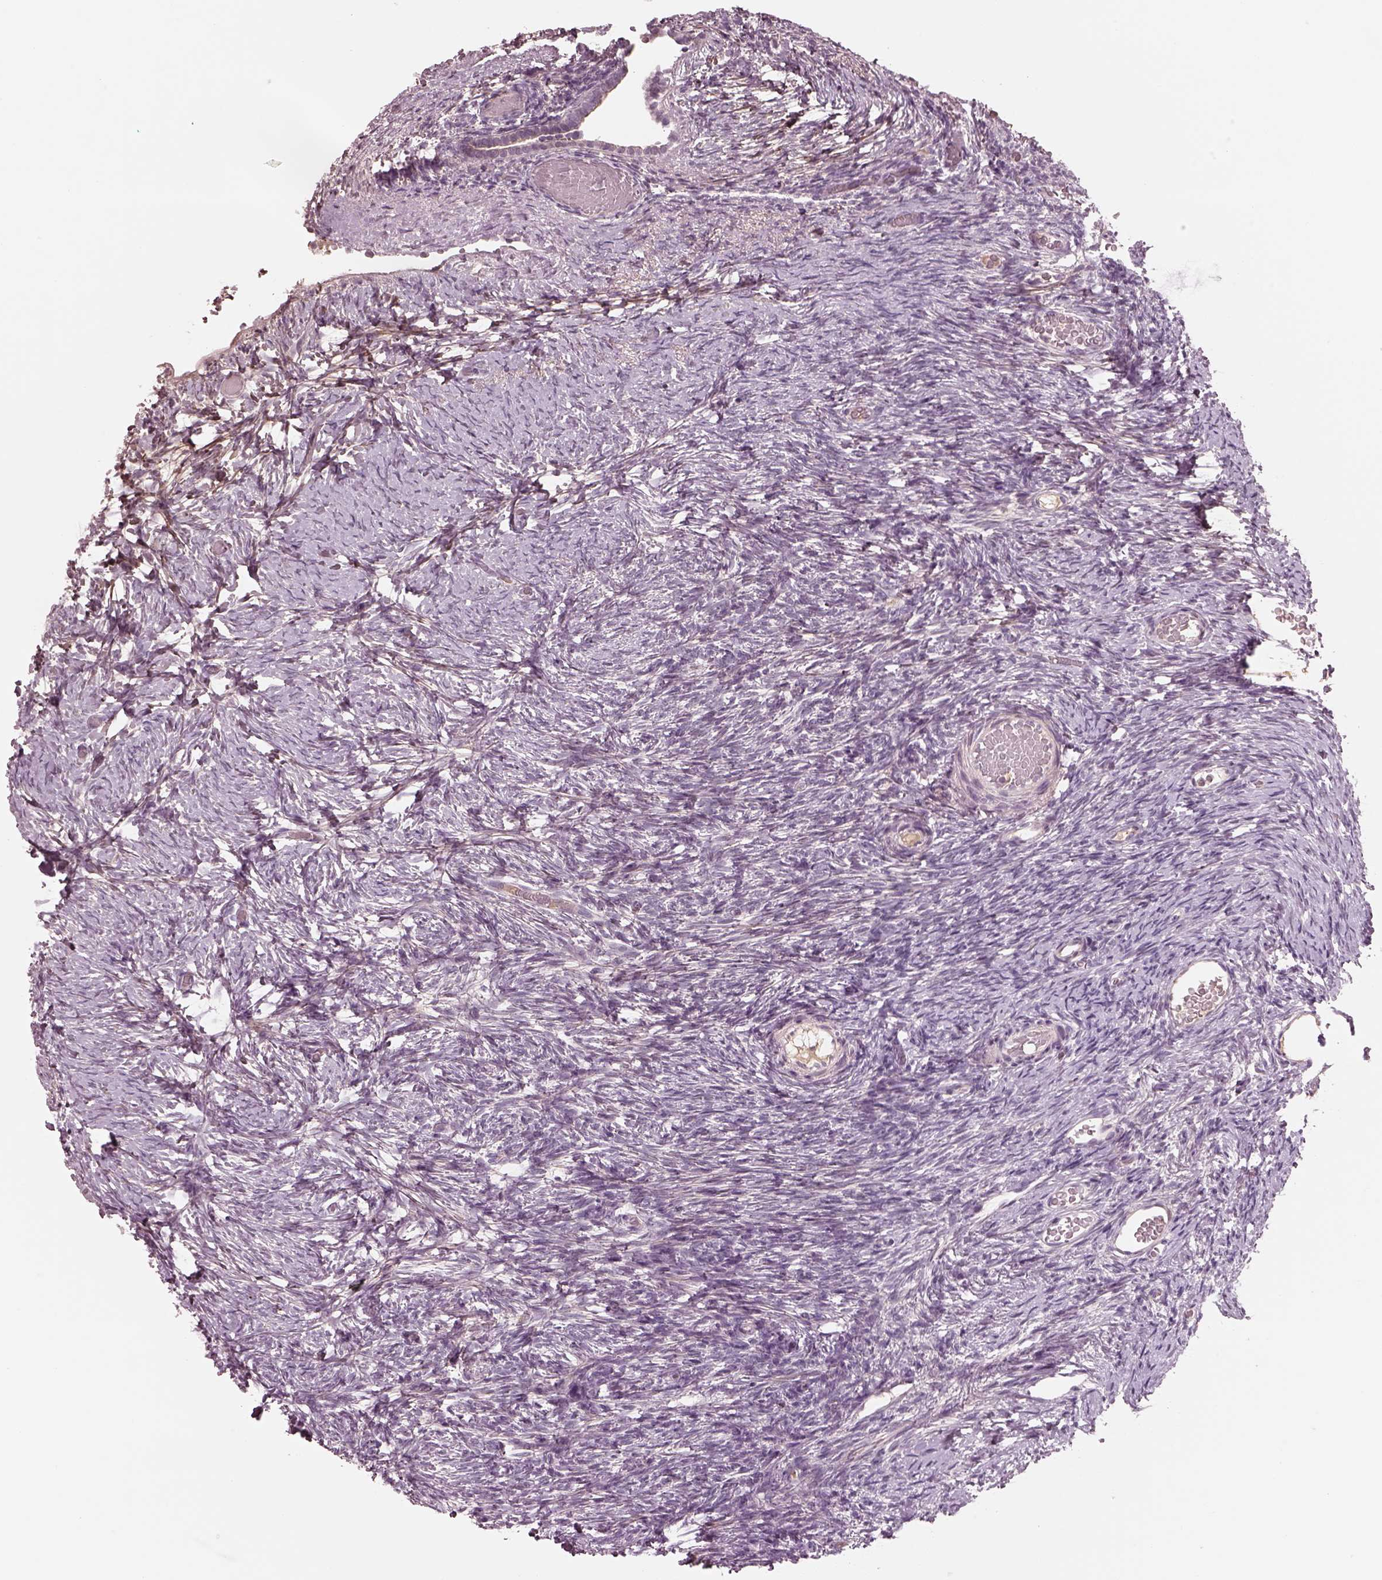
{"staining": {"intensity": "negative", "quantity": "none", "location": "none"}, "tissue": "ovary", "cell_type": "Ovarian stroma cells", "image_type": "normal", "snomed": [{"axis": "morphology", "description": "Normal tissue, NOS"}, {"axis": "topography", "description": "Ovary"}], "caption": "There is no significant expression in ovarian stroma cells of ovary. (IHC, brightfield microscopy, high magnification).", "gene": "SDCBP2", "patient": {"sex": "female", "age": 39}}